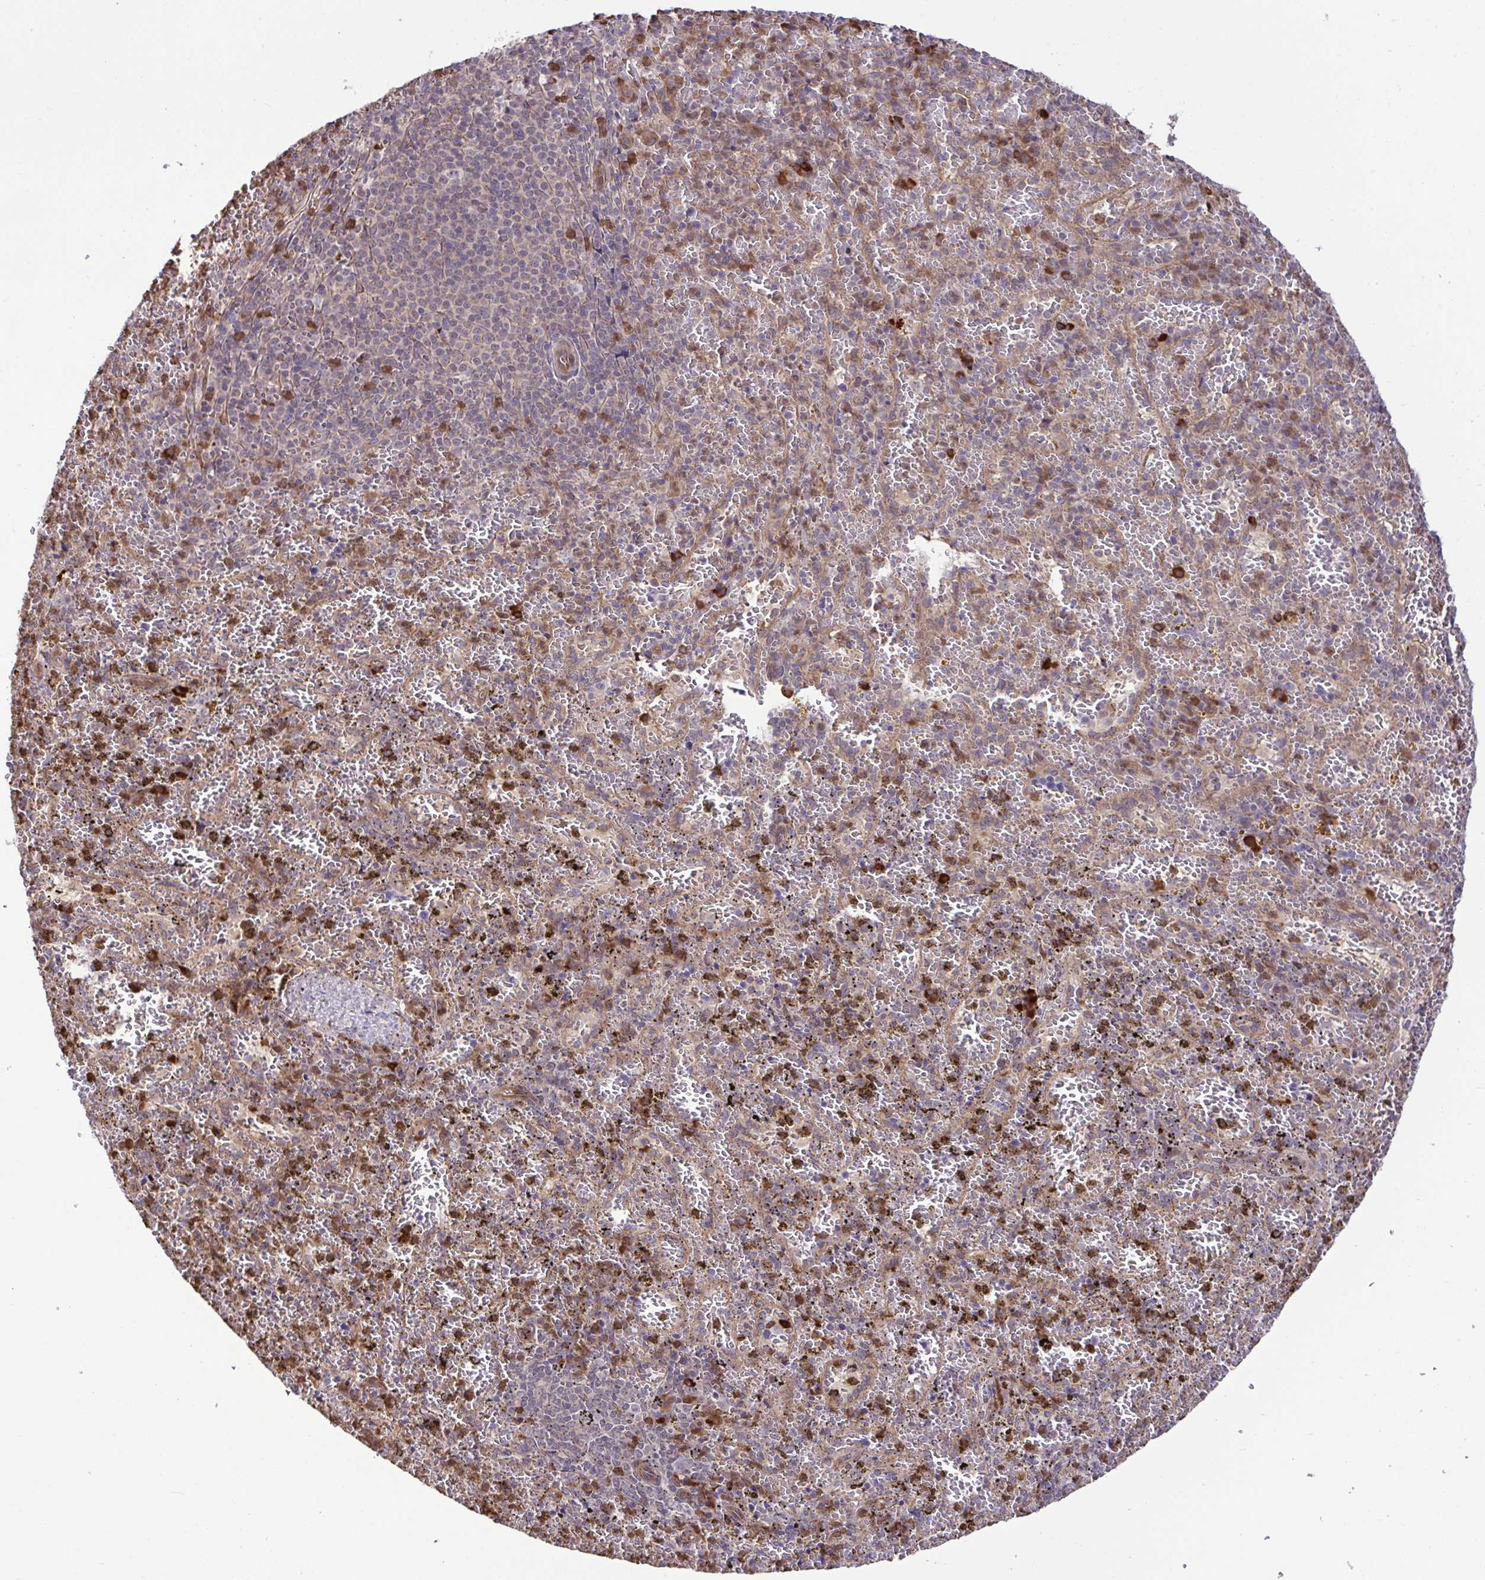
{"staining": {"intensity": "strong", "quantity": "<25%", "location": "cytoplasmic/membranous"}, "tissue": "spleen", "cell_type": "Cells in red pulp", "image_type": "normal", "snomed": [{"axis": "morphology", "description": "Normal tissue, NOS"}, {"axis": "topography", "description": "Spleen"}], "caption": "Unremarkable spleen was stained to show a protein in brown. There is medium levels of strong cytoplasmic/membranous positivity in approximately <25% of cells in red pulp. (Brightfield microscopy of DAB IHC at high magnification).", "gene": "CMPK1", "patient": {"sex": "female", "age": 50}}